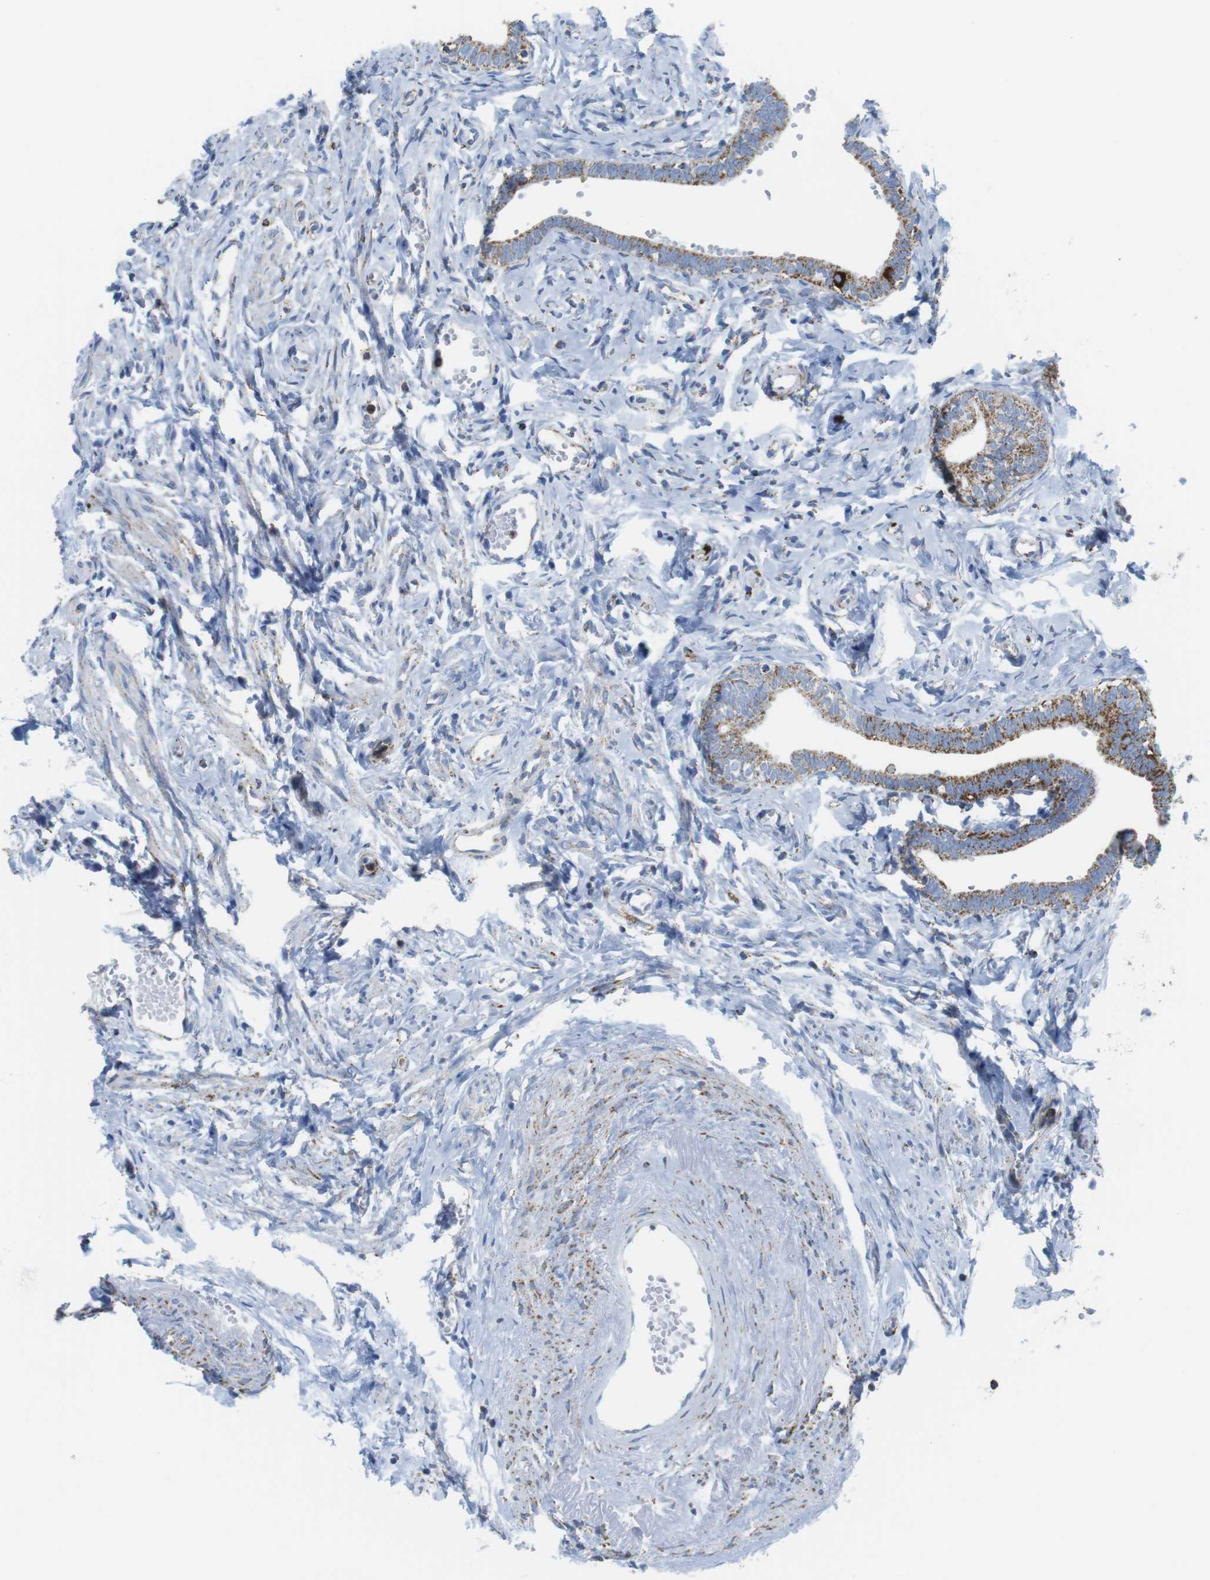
{"staining": {"intensity": "moderate", "quantity": ">75%", "location": "cytoplasmic/membranous"}, "tissue": "fallopian tube", "cell_type": "Glandular cells", "image_type": "normal", "snomed": [{"axis": "morphology", "description": "Normal tissue, NOS"}, {"axis": "topography", "description": "Fallopian tube"}], "caption": "The micrograph reveals staining of normal fallopian tube, revealing moderate cytoplasmic/membranous protein staining (brown color) within glandular cells.", "gene": "ATP5PO", "patient": {"sex": "female", "age": 71}}